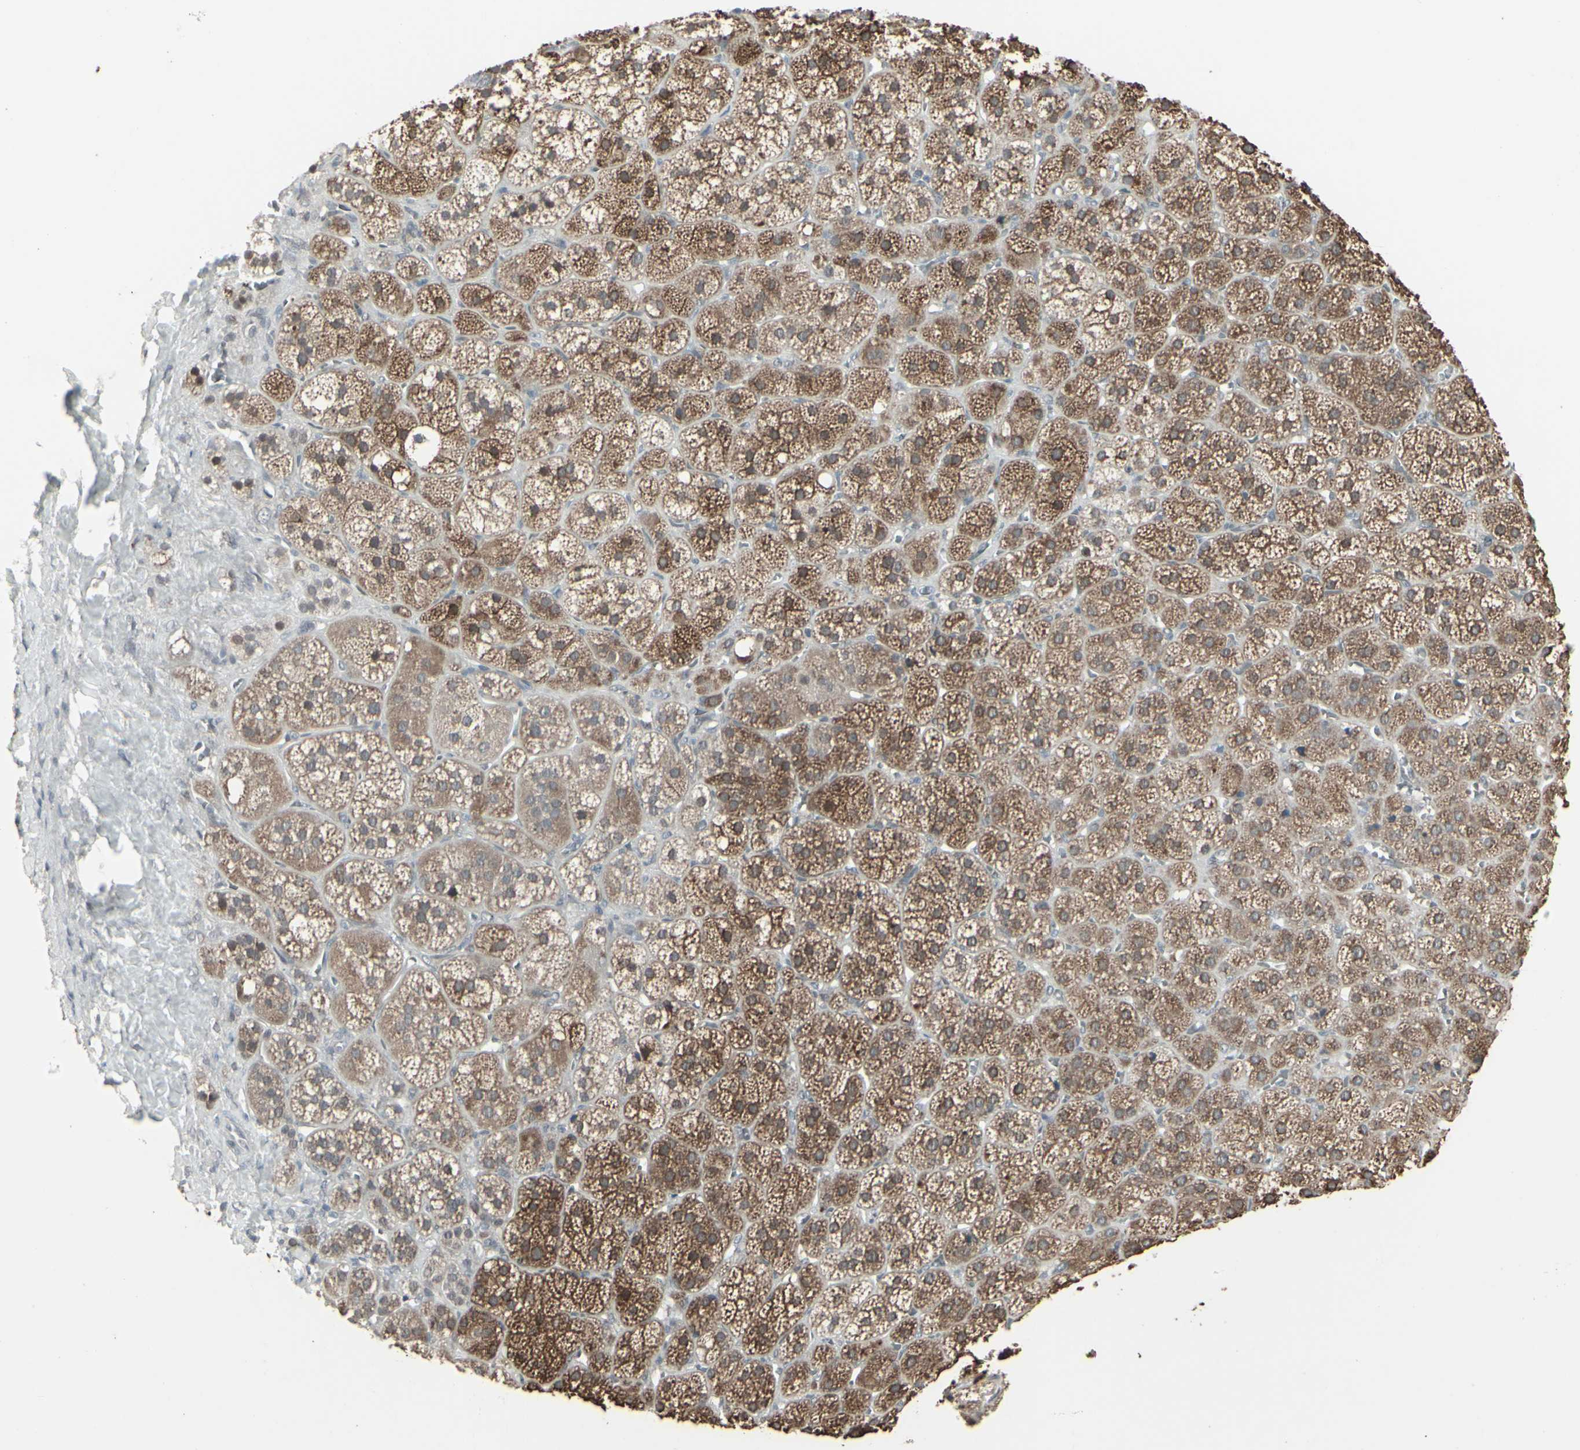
{"staining": {"intensity": "moderate", "quantity": ">75%", "location": "cytoplasmic/membranous,nuclear"}, "tissue": "adrenal gland", "cell_type": "Glandular cells", "image_type": "normal", "snomed": [{"axis": "morphology", "description": "Normal tissue, NOS"}, {"axis": "topography", "description": "Adrenal gland"}], "caption": "Adrenal gland stained for a protein exhibits moderate cytoplasmic/membranous,nuclear positivity in glandular cells. Ihc stains the protein of interest in brown and the nuclei are stained blue.", "gene": "SAMSN1", "patient": {"sex": "female", "age": 71}}